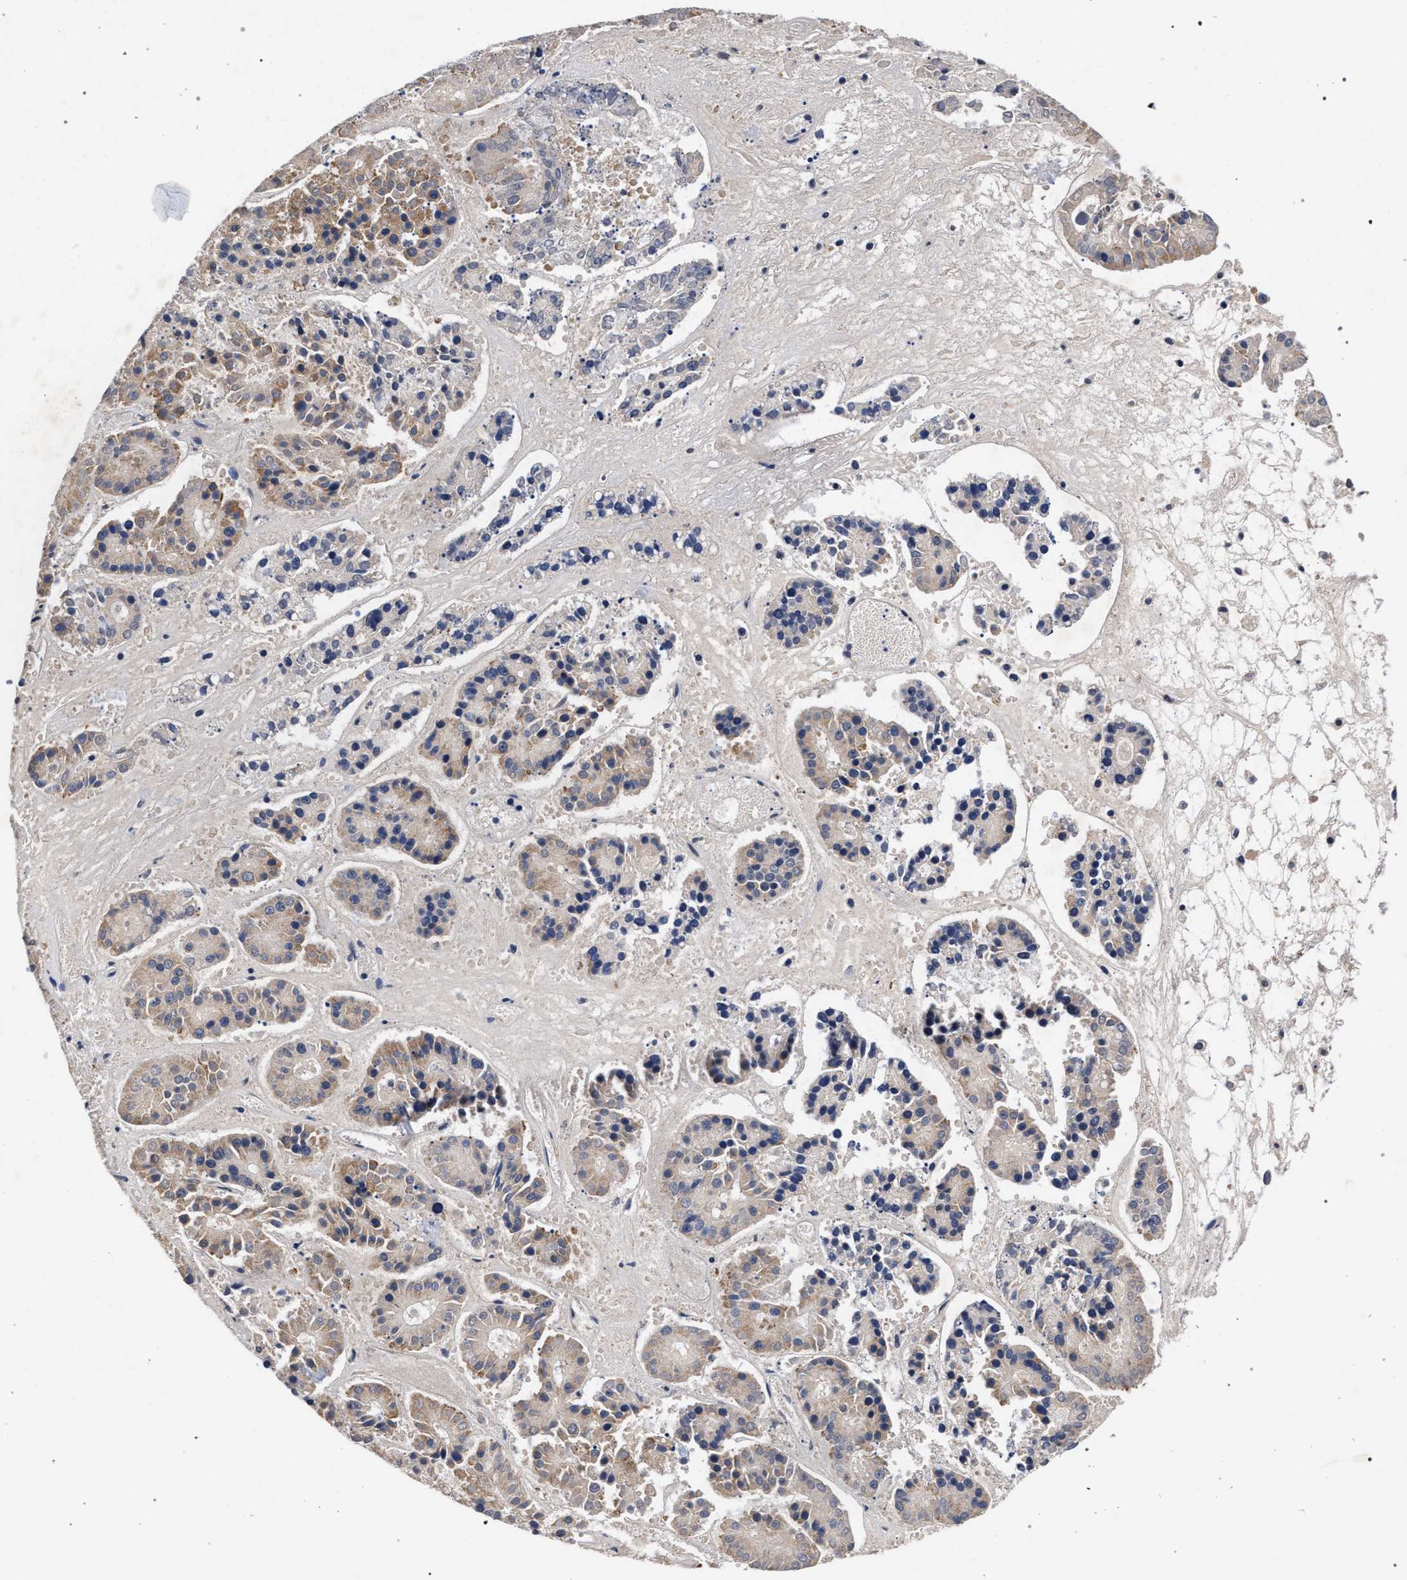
{"staining": {"intensity": "moderate", "quantity": "25%-75%", "location": "cytoplasmic/membranous"}, "tissue": "pancreatic cancer", "cell_type": "Tumor cells", "image_type": "cancer", "snomed": [{"axis": "morphology", "description": "Adenocarcinoma, NOS"}, {"axis": "topography", "description": "Pancreas"}], "caption": "Brown immunohistochemical staining in human pancreatic adenocarcinoma demonstrates moderate cytoplasmic/membranous expression in approximately 25%-75% of tumor cells. (Brightfield microscopy of DAB IHC at high magnification).", "gene": "CFAP95", "patient": {"sex": "male", "age": 50}}